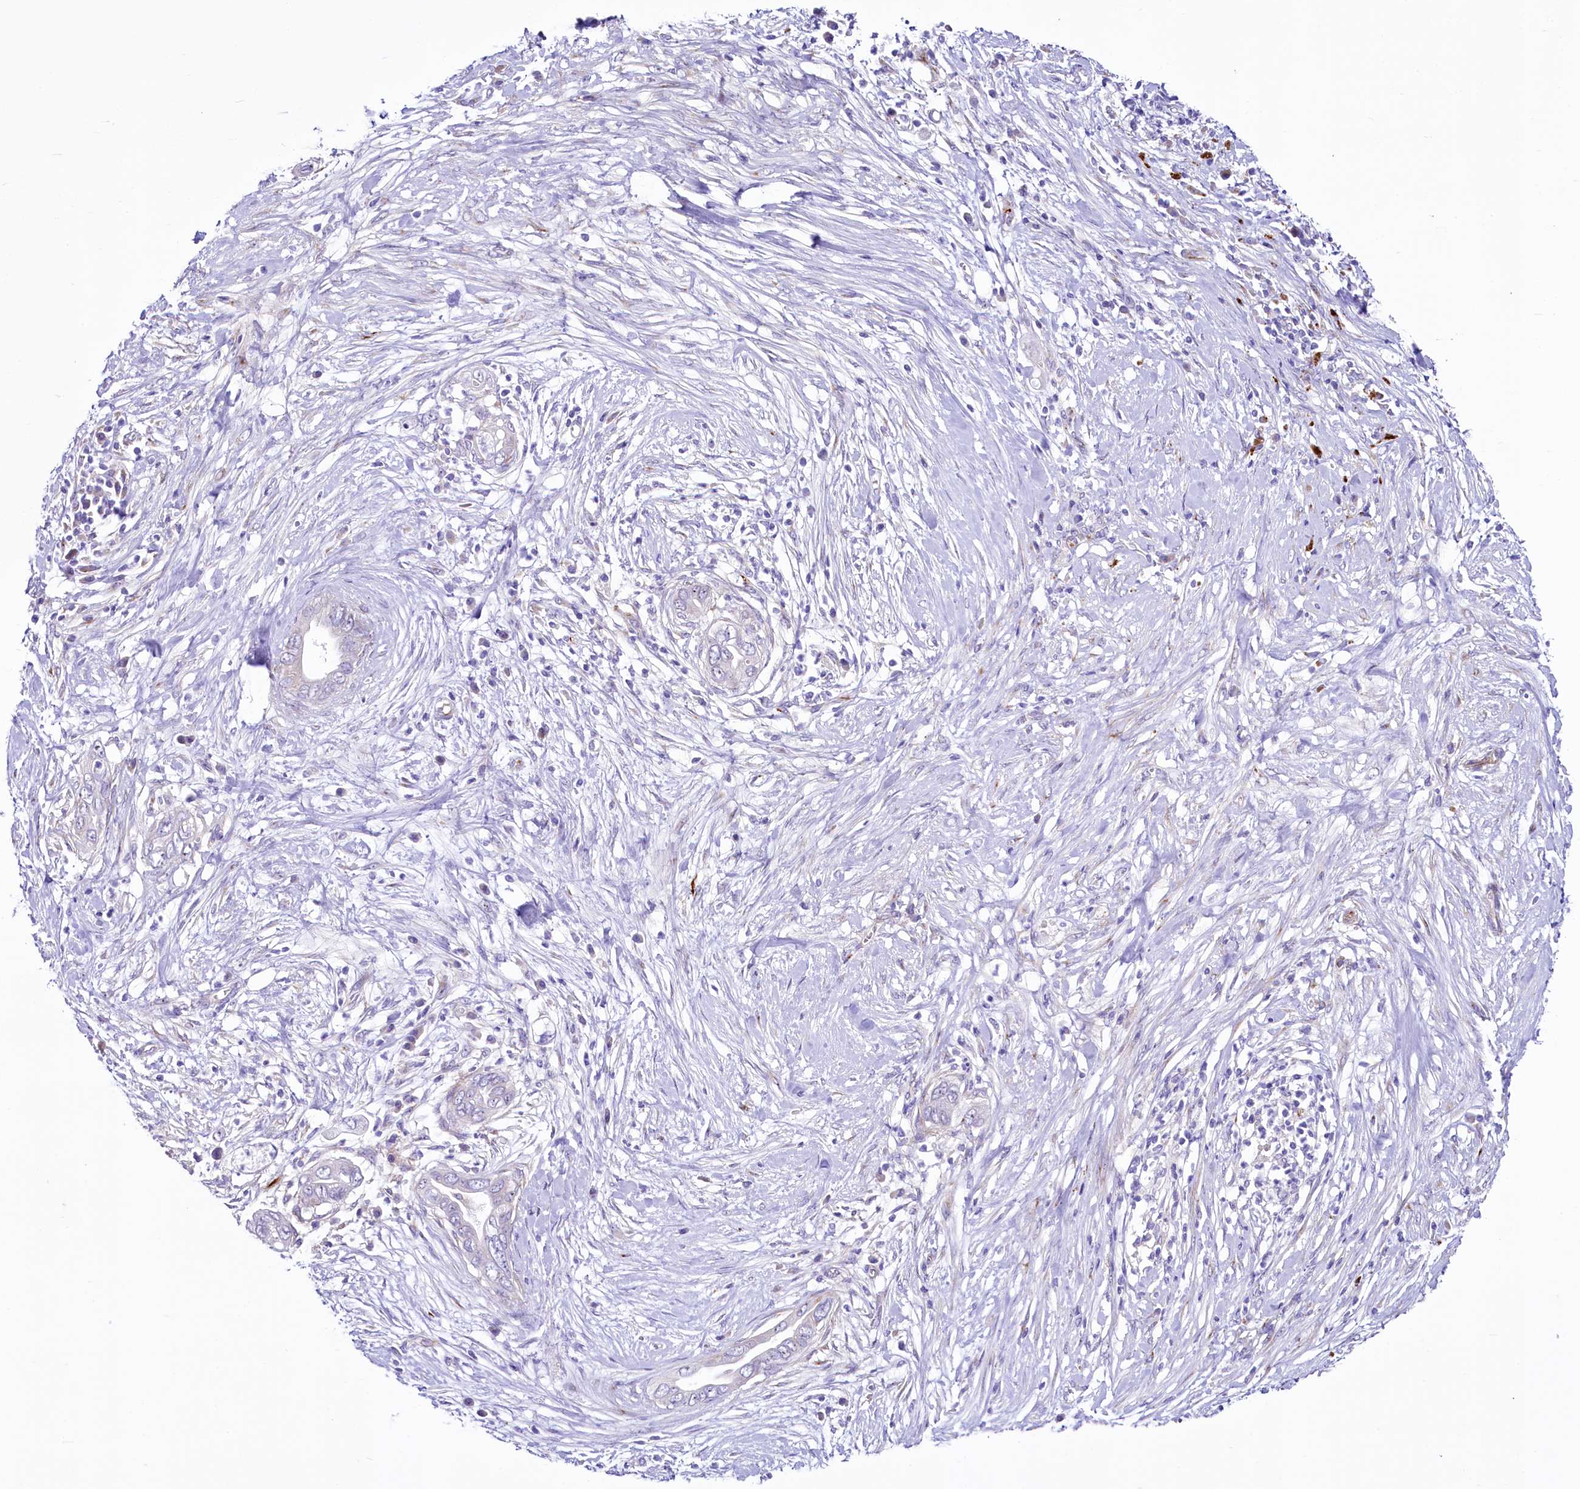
{"staining": {"intensity": "negative", "quantity": "none", "location": "none"}, "tissue": "pancreatic cancer", "cell_type": "Tumor cells", "image_type": "cancer", "snomed": [{"axis": "morphology", "description": "Adenocarcinoma, NOS"}, {"axis": "topography", "description": "Pancreas"}], "caption": "Image shows no significant protein positivity in tumor cells of adenocarcinoma (pancreatic).", "gene": "SH3TC2", "patient": {"sex": "male", "age": 75}}